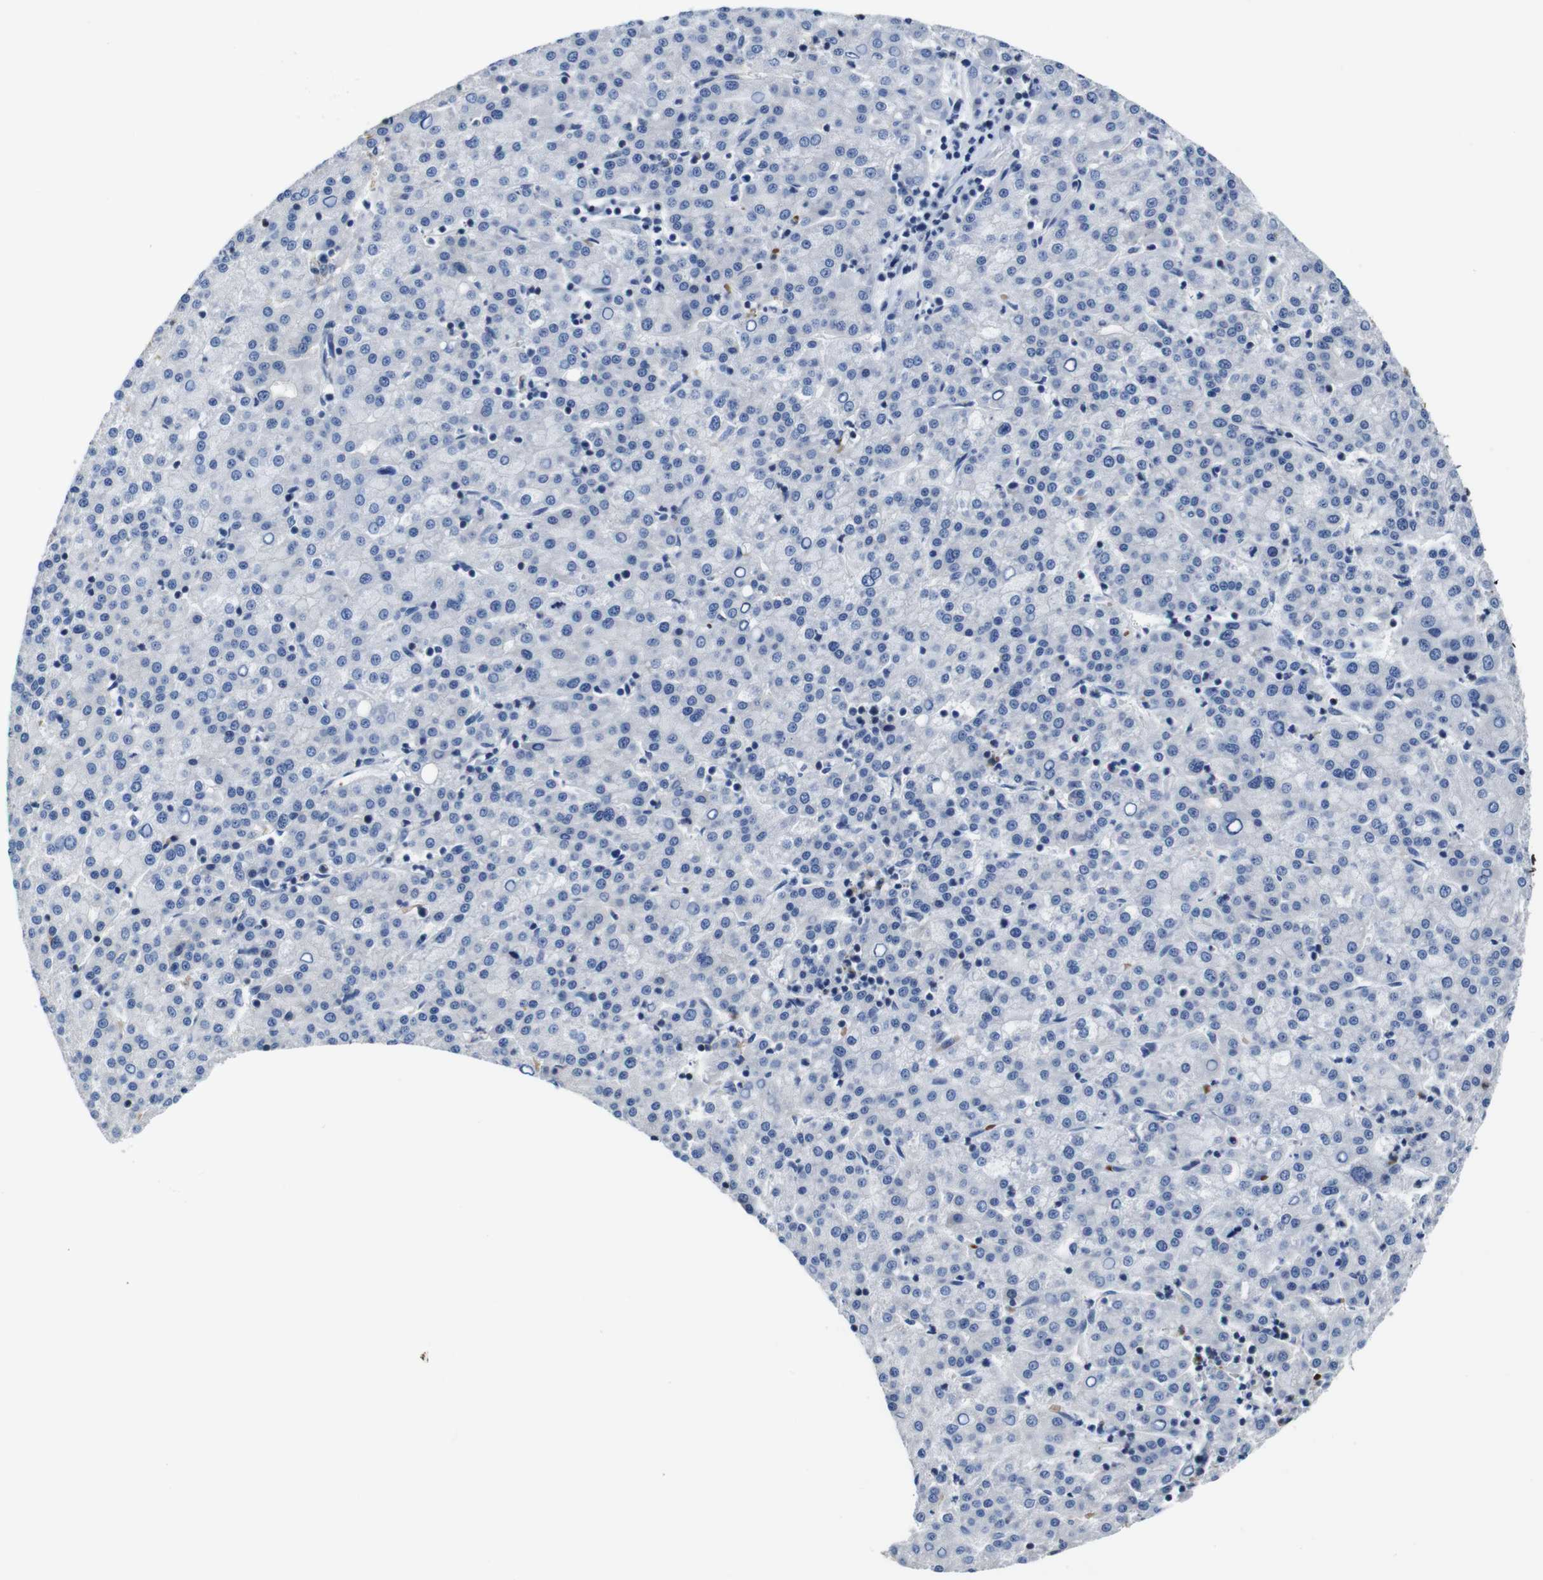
{"staining": {"intensity": "negative", "quantity": "none", "location": "none"}, "tissue": "liver cancer", "cell_type": "Tumor cells", "image_type": "cancer", "snomed": [{"axis": "morphology", "description": "Carcinoma, Hepatocellular, NOS"}, {"axis": "topography", "description": "Liver"}], "caption": "High magnification brightfield microscopy of liver hepatocellular carcinoma stained with DAB (brown) and counterstained with hematoxylin (blue): tumor cells show no significant staining.", "gene": "ILDR2", "patient": {"sex": "female", "age": 58}}